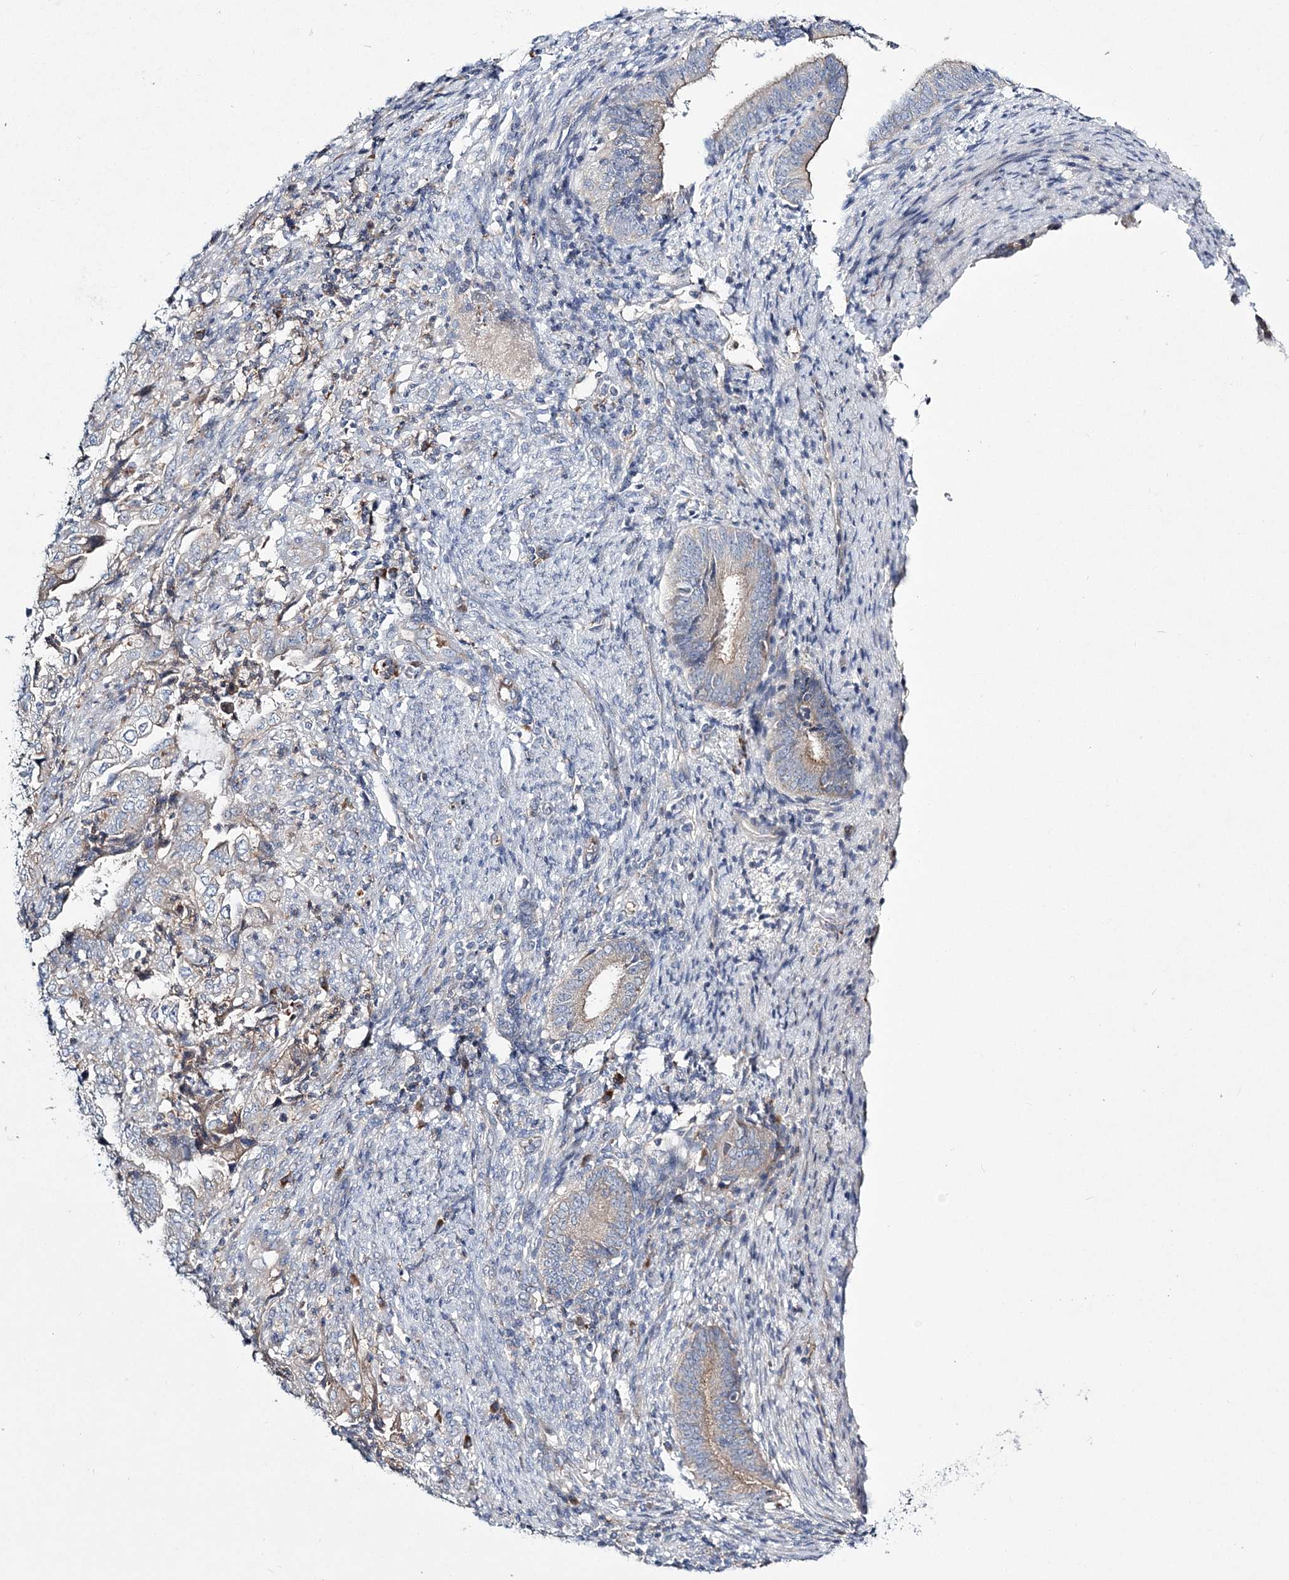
{"staining": {"intensity": "weak", "quantity": "25%-75%", "location": "cytoplasmic/membranous"}, "tissue": "endometrial cancer", "cell_type": "Tumor cells", "image_type": "cancer", "snomed": [{"axis": "morphology", "description": "Adenocarcinoma, NOS"}, {"axis": "topography", "description": "Endometrium"}], "caption": "Immunohistochemistry of human endometrial adenocarcinoma reveals low levels of weak cytoplasmic/membranous positivity in approximately 25%-75% of tumor cells. Nuclei are stained in blue.", "gene": "ATP11B", "patient": {"sex": "female", "age": 51}}